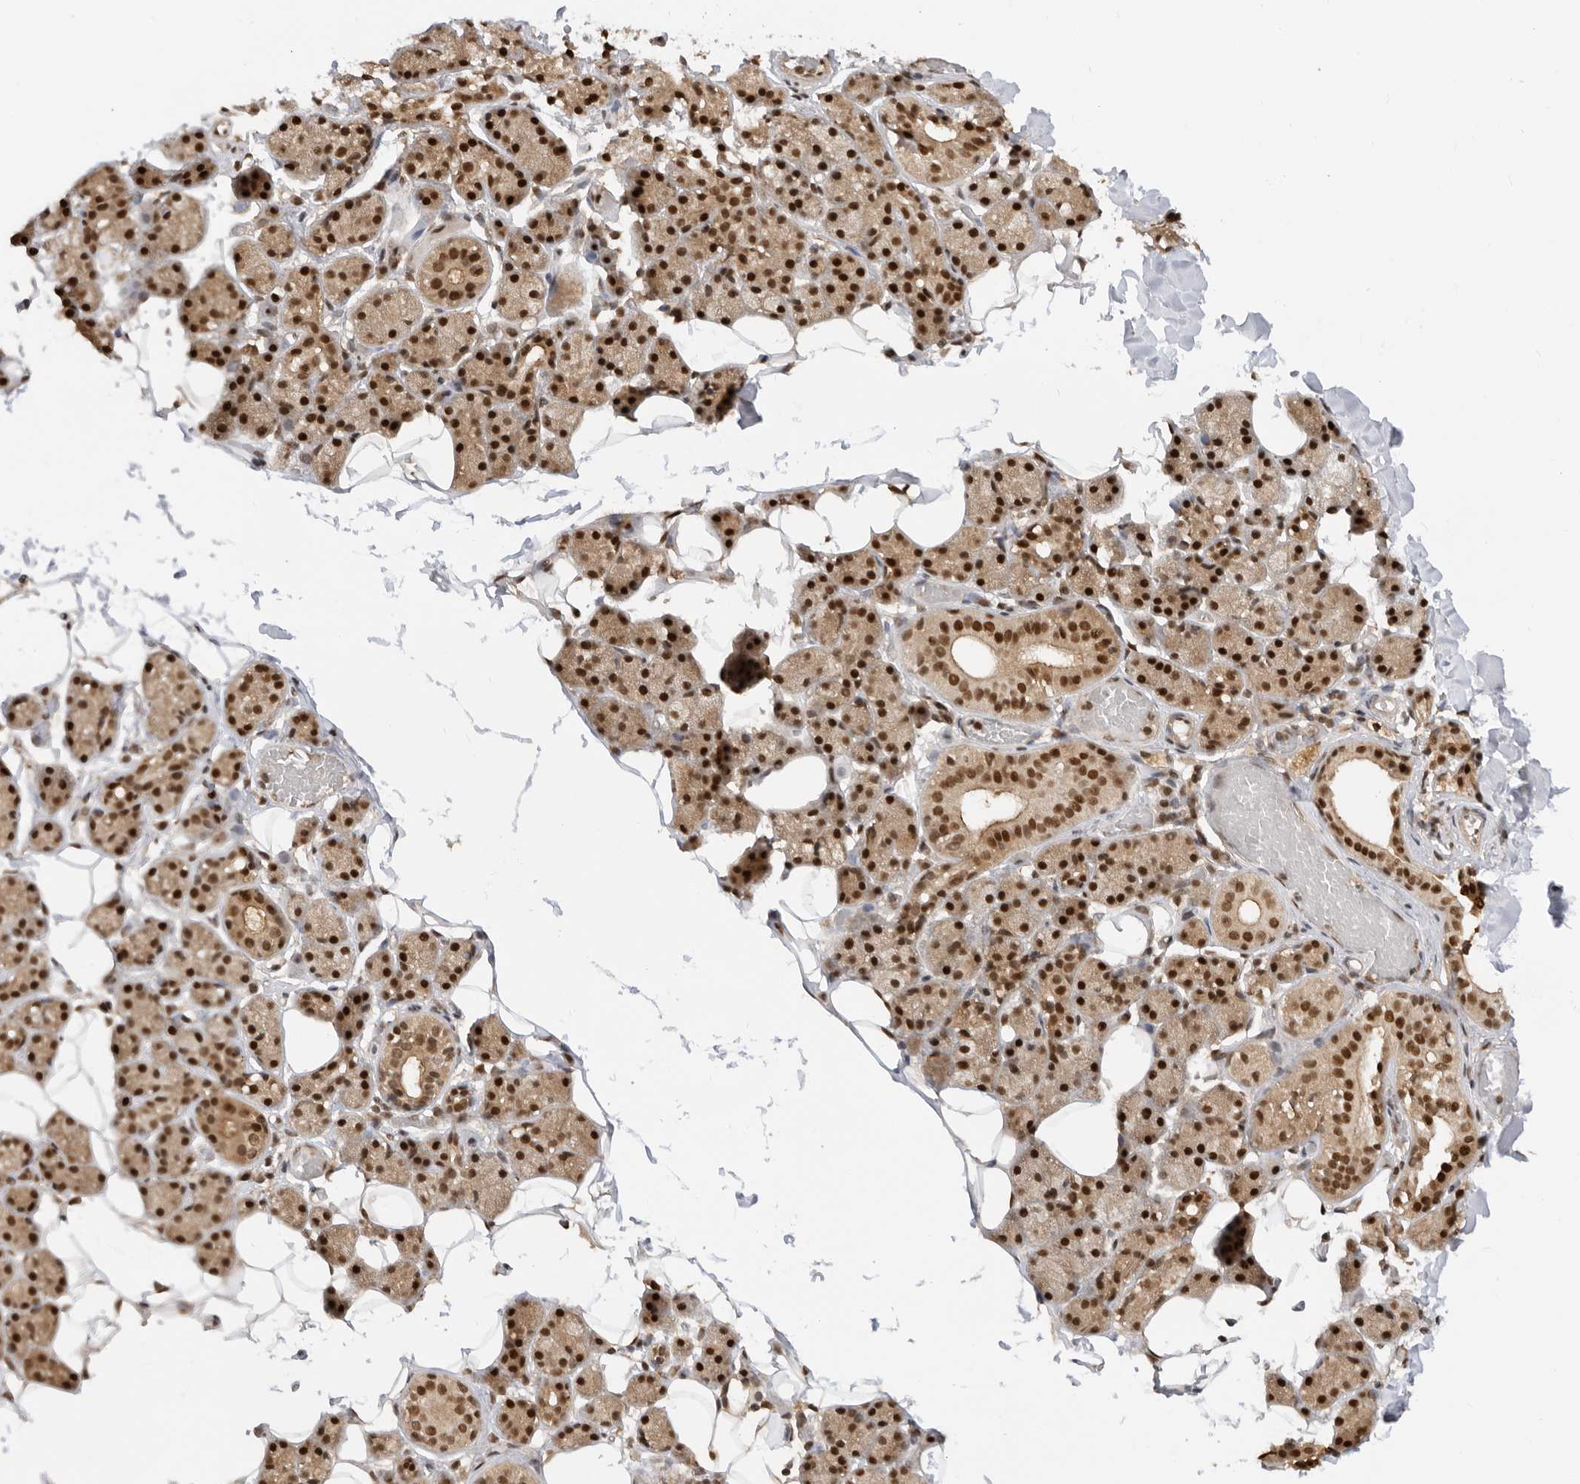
{"staining": {"intensity": "strong", "quantity": ">75%", "location": "cytoplasmic/membranous,nuclear"}, "tissue": "salivary gland", "cell_type": "Glandular cells", "image_type": "normal", "snomed": [{"axis": "morphology", "description": "Normal tissue, NOS"}, {"axis": "topography", "description": "Salivary gland"}], "caption": "Protein staining exhibits strong cytoplasmic/membranous,nuclear positivity in about >75% of glandular cells in unremarkable salivary gland.", "gene": "ADPRS", "patient": {"sex": "female", "age": 33}}